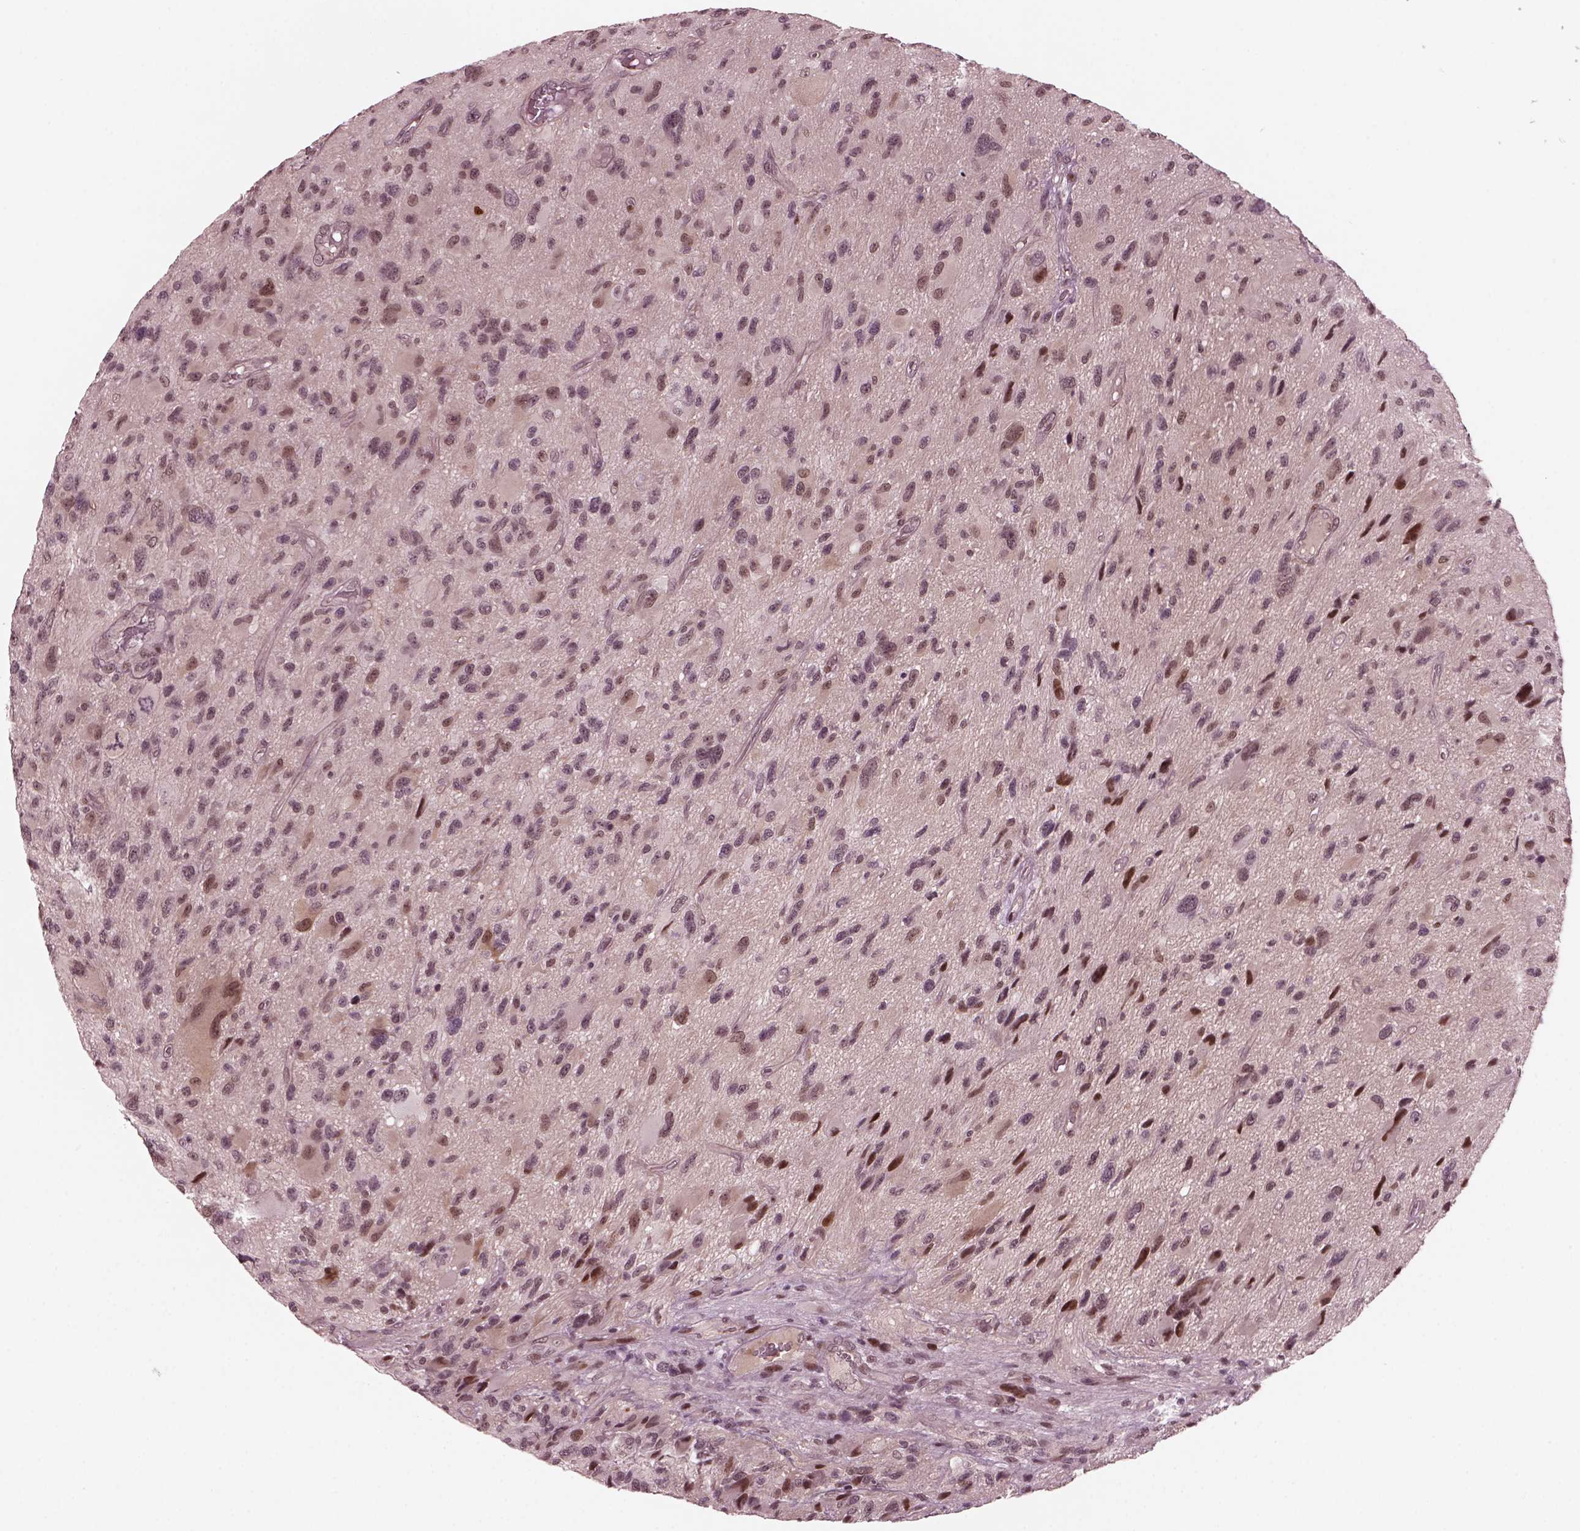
{"staining": {"intensity": "moderate", "quantity": "<25%", "location": "nuclear"}, "tissue": "glioma", "cell_type": "Tumor cells", "image_type": "cancer", "snomed": [{"axis": "morphology", "description": "Glioma, malignant, NOS"}, {"axis": "morphology", "description": "Glioma, malignant, High grade"}, {"axis": "topography", "description": "Brain"}], "caption": "This is an image of immunohistochemistry (IHC) staining of glioma, which shows moderate expression in the nuclear of tumor cells.", "gene": "TRIB3", "patient": {"sex": "female", "age": 71}}